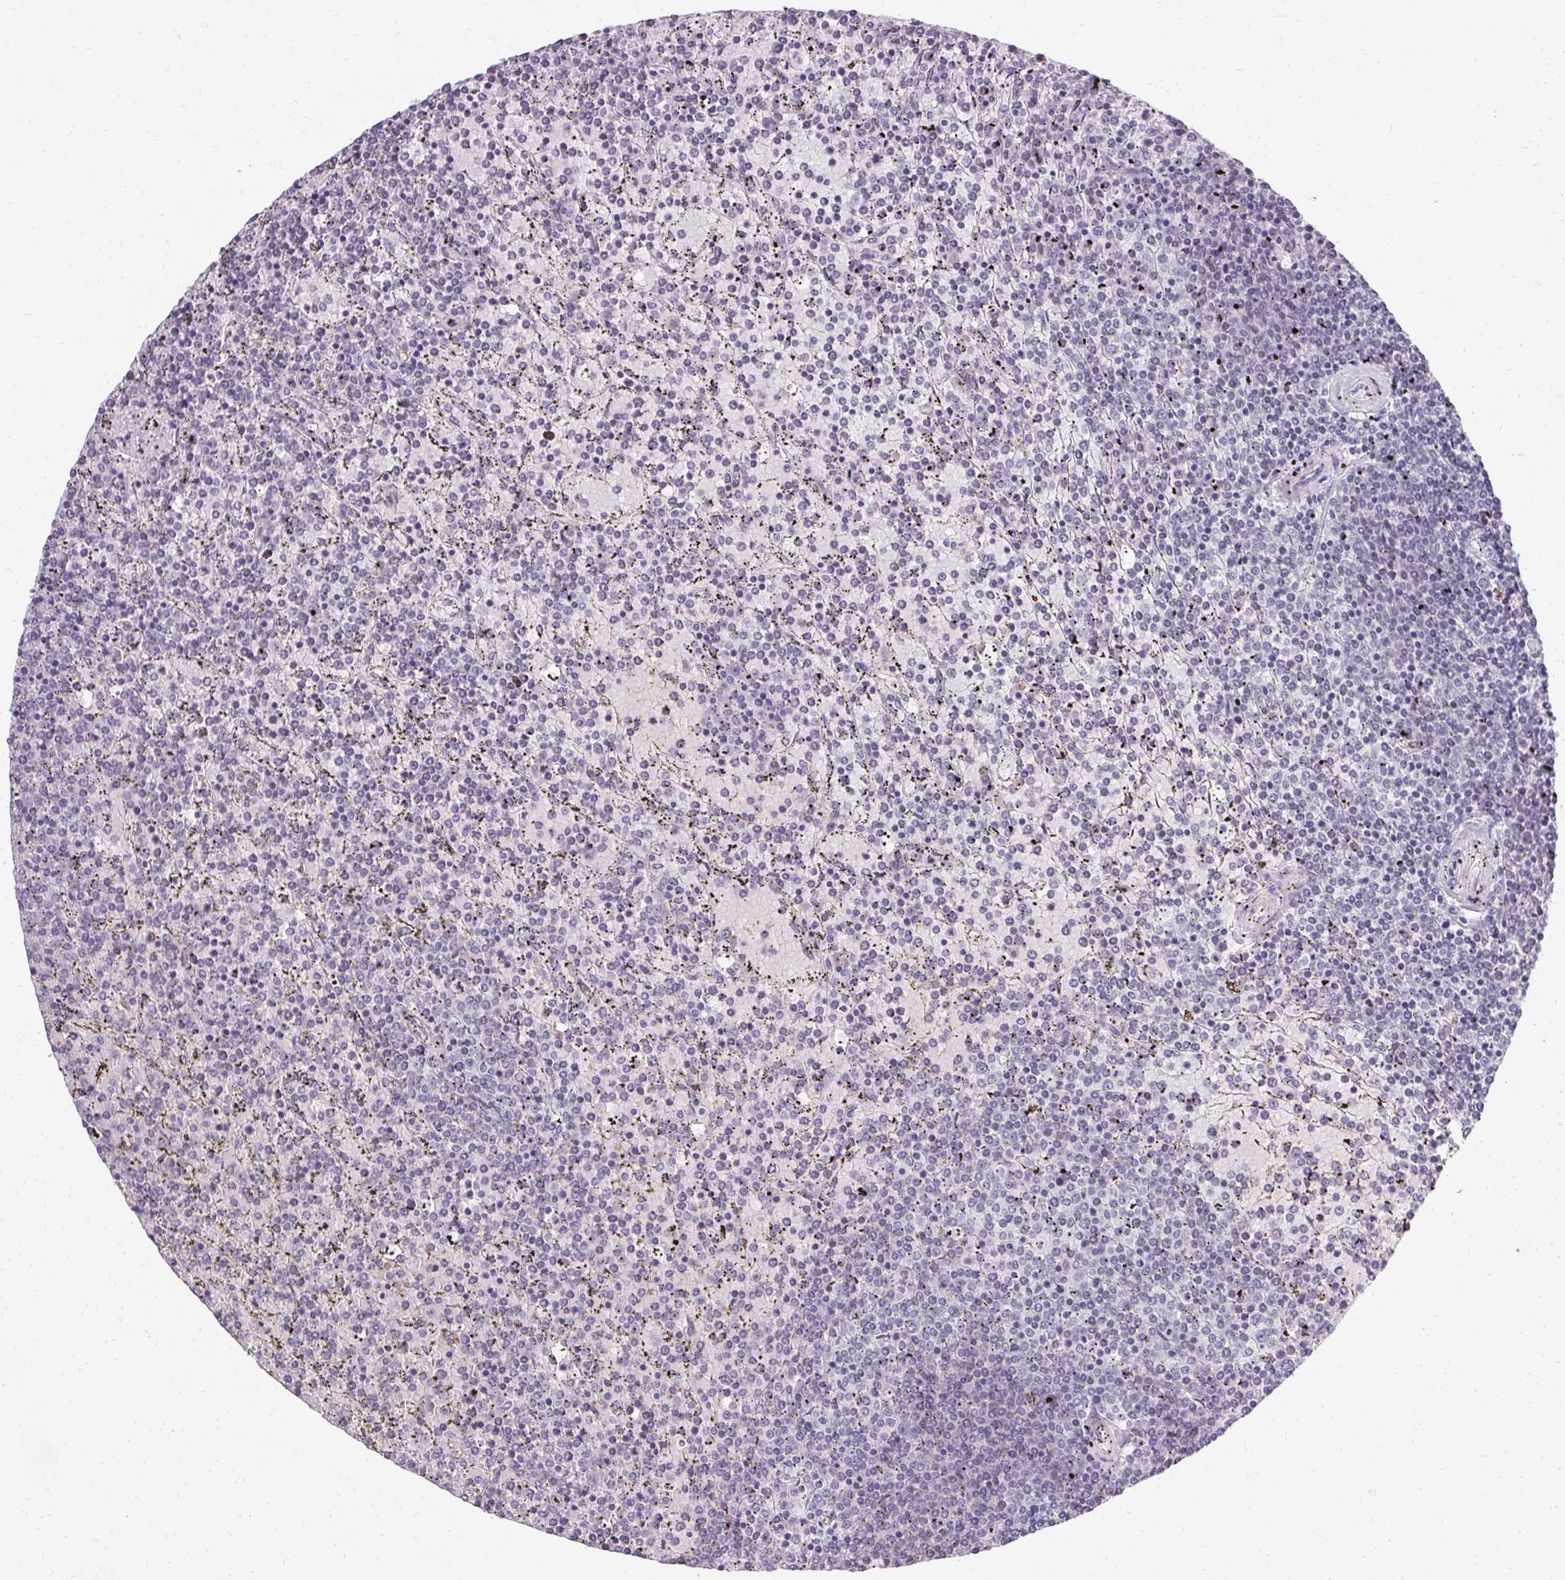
{"staining": {"intensity": "negative", "quantity": "none", "location": "none"}, "tissue": "lymphoma", "cell_type": "Tumor cells", "image_type": "cancer", "snomed": [{"axis": "morphology", "description": "Malignant lymphoma, non-Hodgkin's type, Low grade"}, {"axis": "topography", "description": "Spleen"}], "caption": "A histopathology image of malignant lymphoma, non-Hodgkin's type (low-grade) stained for a protein reveals no brown staining in tumor cells.", "gene": "PMEL", "patient": {"sex": "female", "age": 77}}